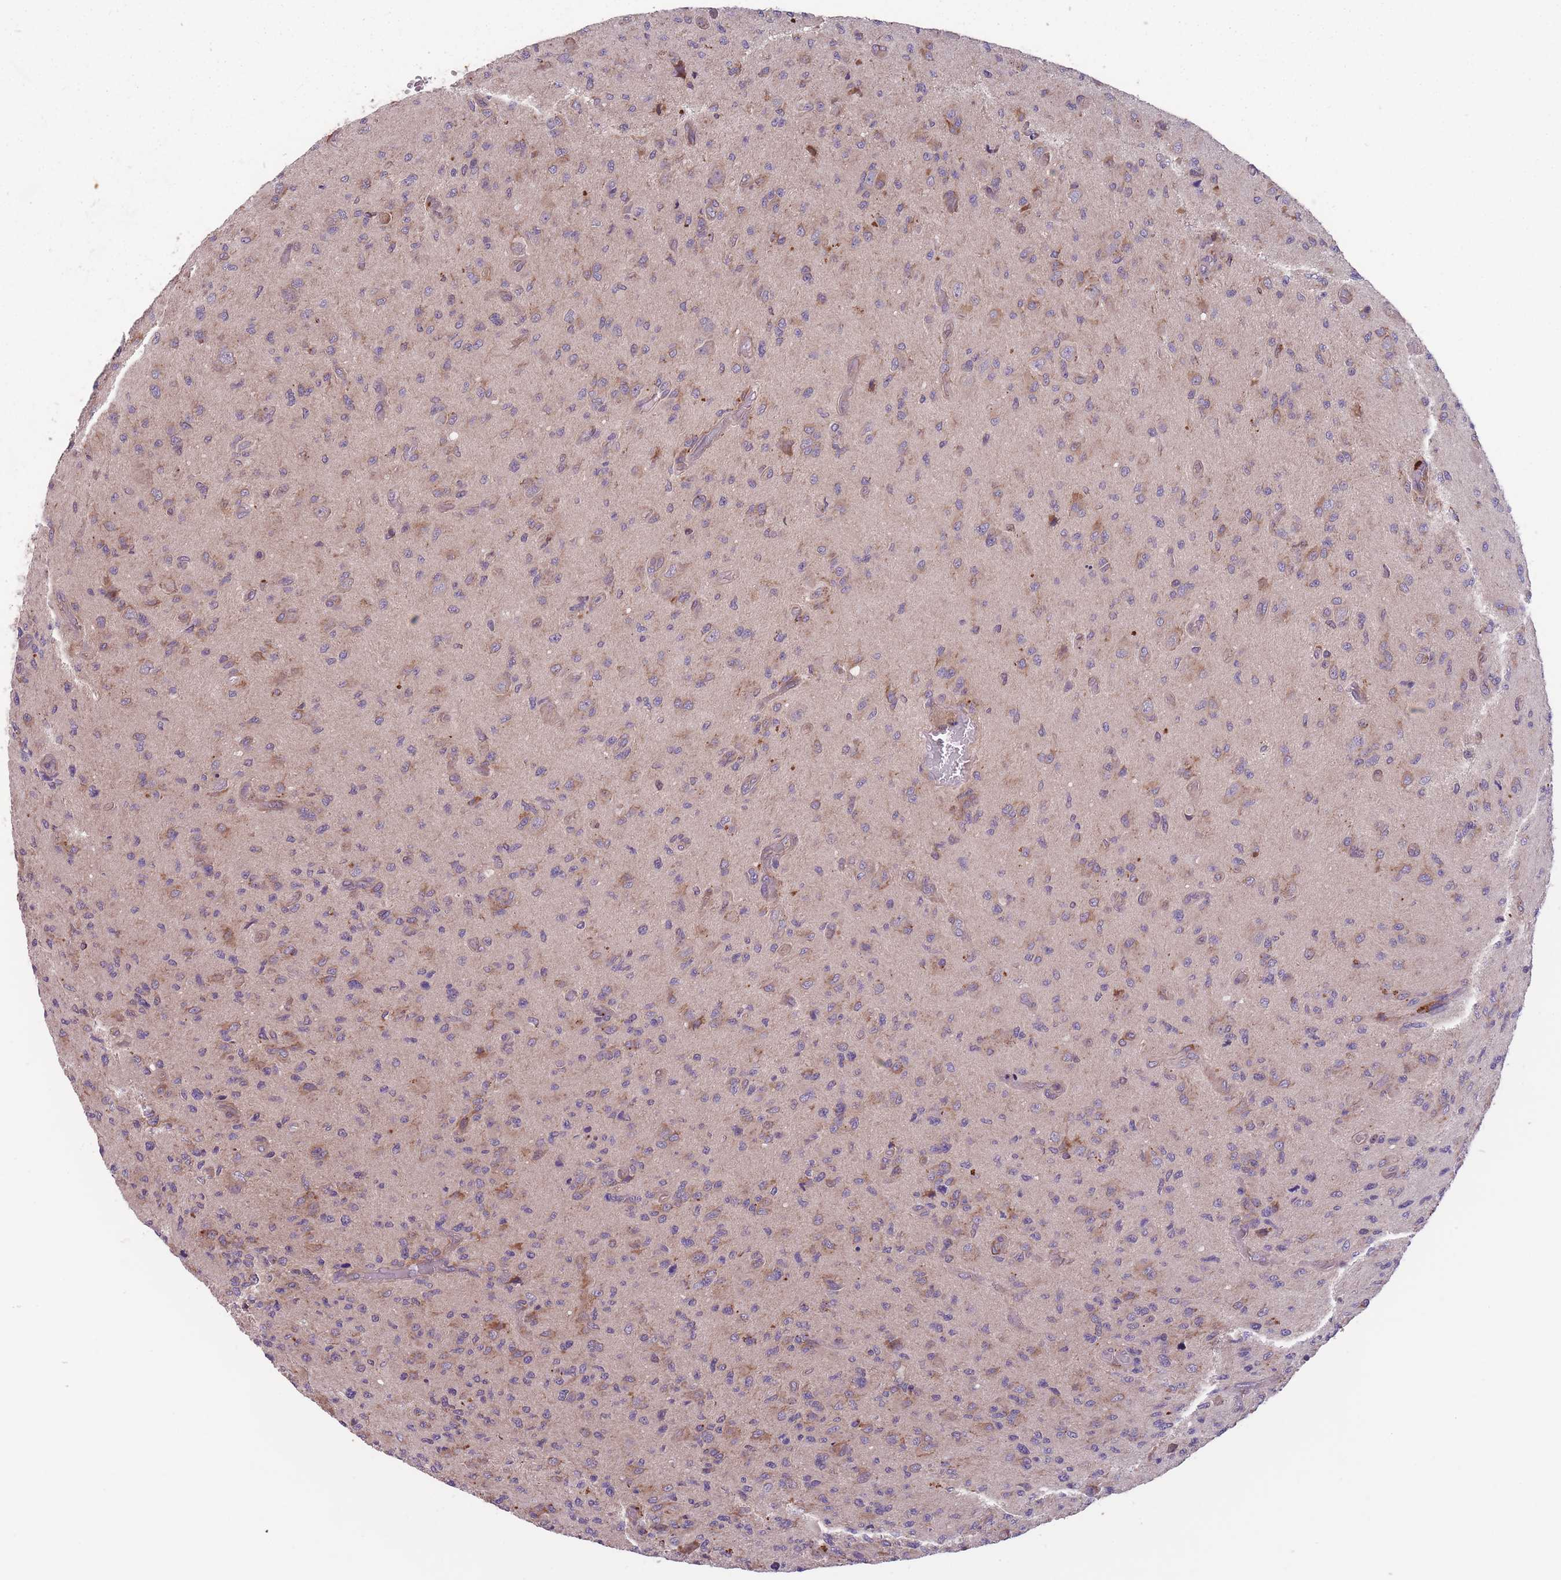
{"staining": {"intensity": "weak", "quantity": "<25%", "location": "cytoplasmic/membranous"}, "tissue": "glioma", "cell_type": "Tumor cells", "image_type": "cancer", "snomed": [{"axis": "morphology", "description": "Glioma, malignant, High grade"}, {"axis": "topography", "description": "Brain"}], "caption": "There is no significant expression in tumor cells of glioma.", "gene": "ITPKC", "patient": {"sex": "male", "age": 36}}